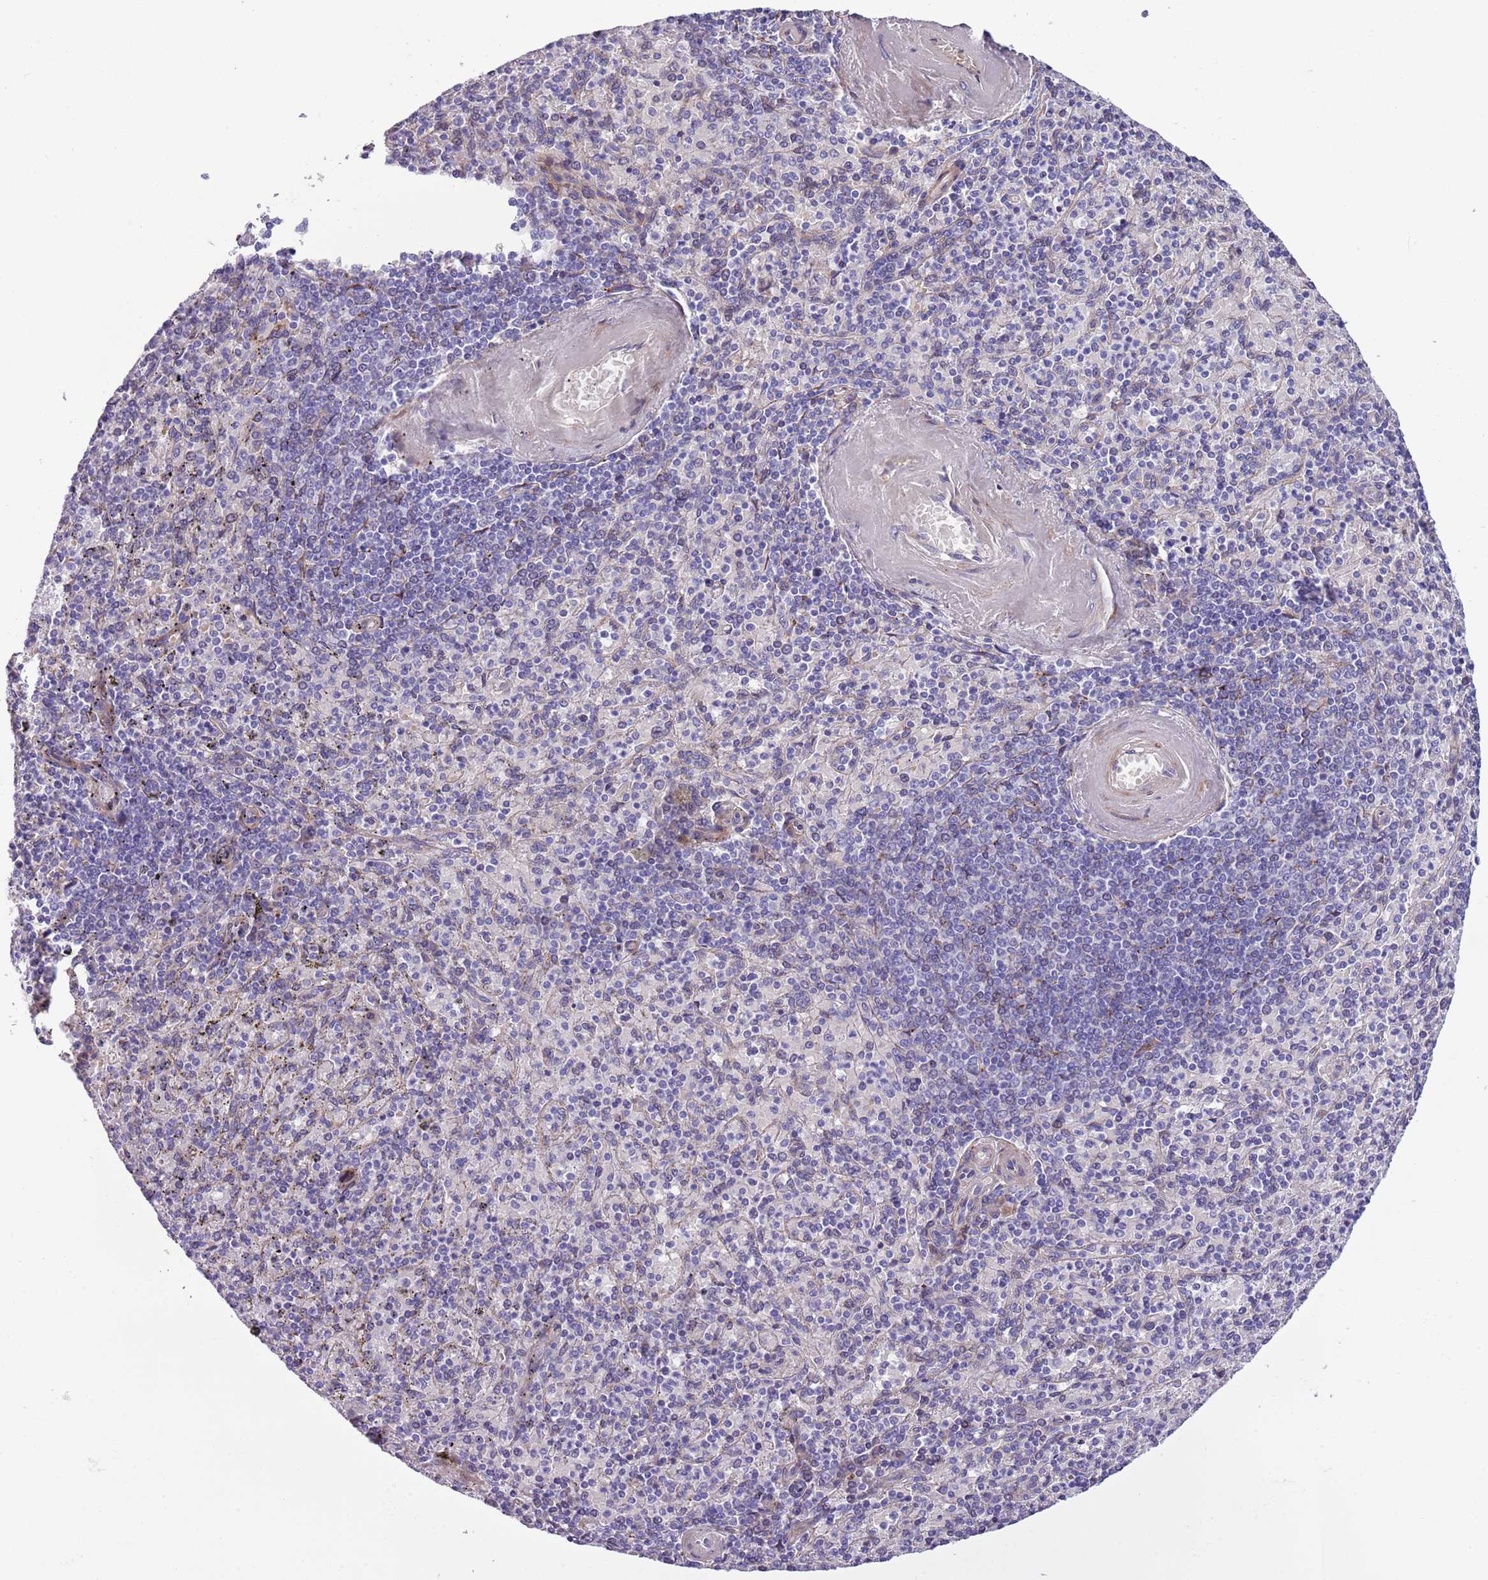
{"staining": {"intensity": "negative", "quantity": "none", "location": "none"}, "tissue": "spleen", "cell_type": "Cells in red pulp", "image_type": "normal", "snomed": [{"axis": "morphology", "description": "Normal tissue, NOS"}, {"axis": "topography", "description": "Spleen"}], "caption": "High magnification brightfield microscopy of unremarkable spleen stained with DAB (3,3'-diaminobenzidine) (brown) and counterstained with hematoxylin (blue): cells in red pulp show no significant positivity.", "gene": "MRPL32", "patient": {"sex": "male", "age": 82}}